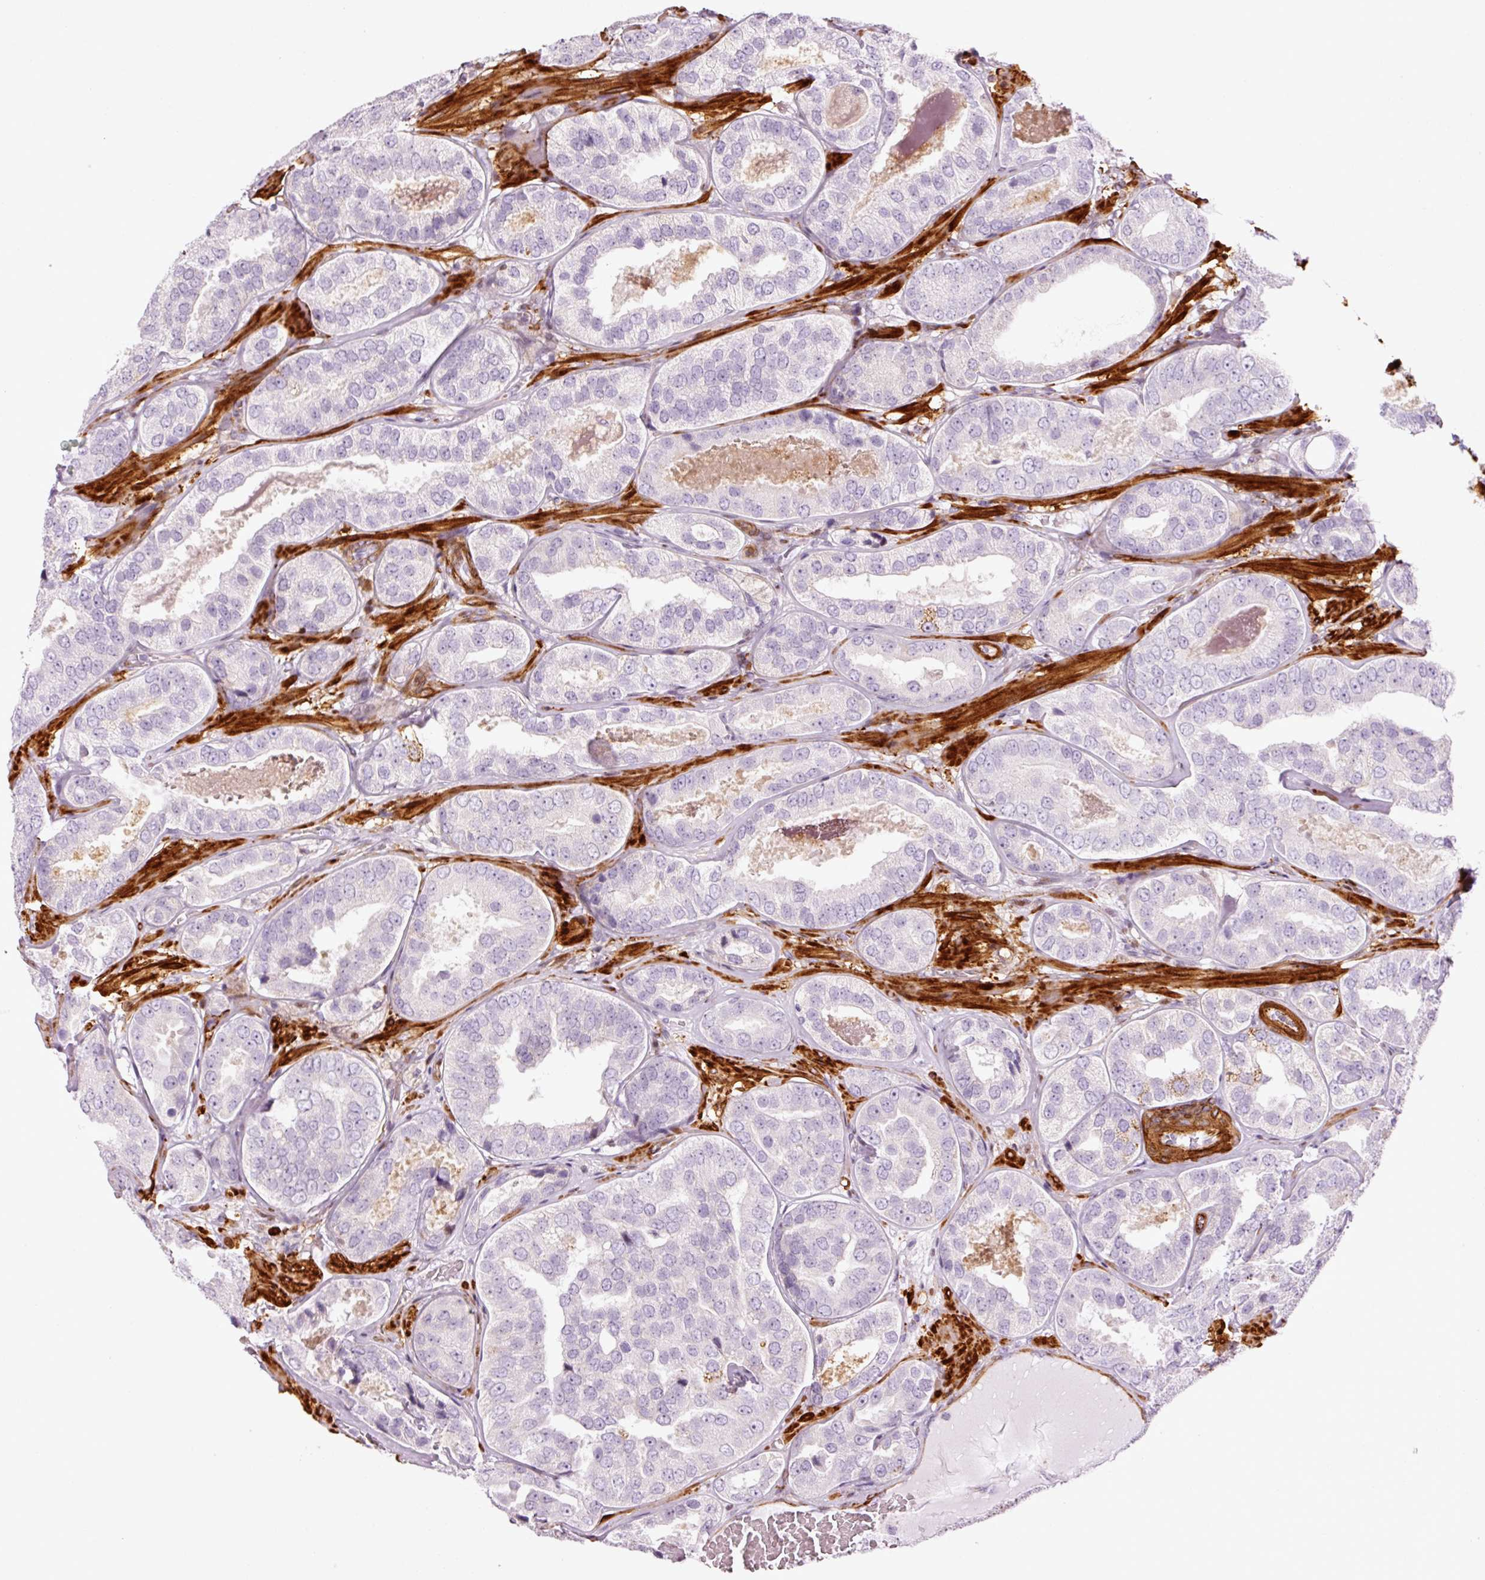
{"staining": {"intensity": "negative", "quantity": "none", "location": "none"}, "tissue": "prostate cancer", "cell_type": "Tumor cells", "image_type": "cancer", "snomed": [{"axis": "morphology", "description": "Adenocarcinoma, High grade"}, {"axis": "topography", "description": "Prostate"}], "caption": "Immunohistochemical staining of human prostate adenocarcinoma (high-grade) shows no significant positivity in tumor cells.", "gene": "ANKRD20A1", "patient": {"sex": "male", "age": 63}}